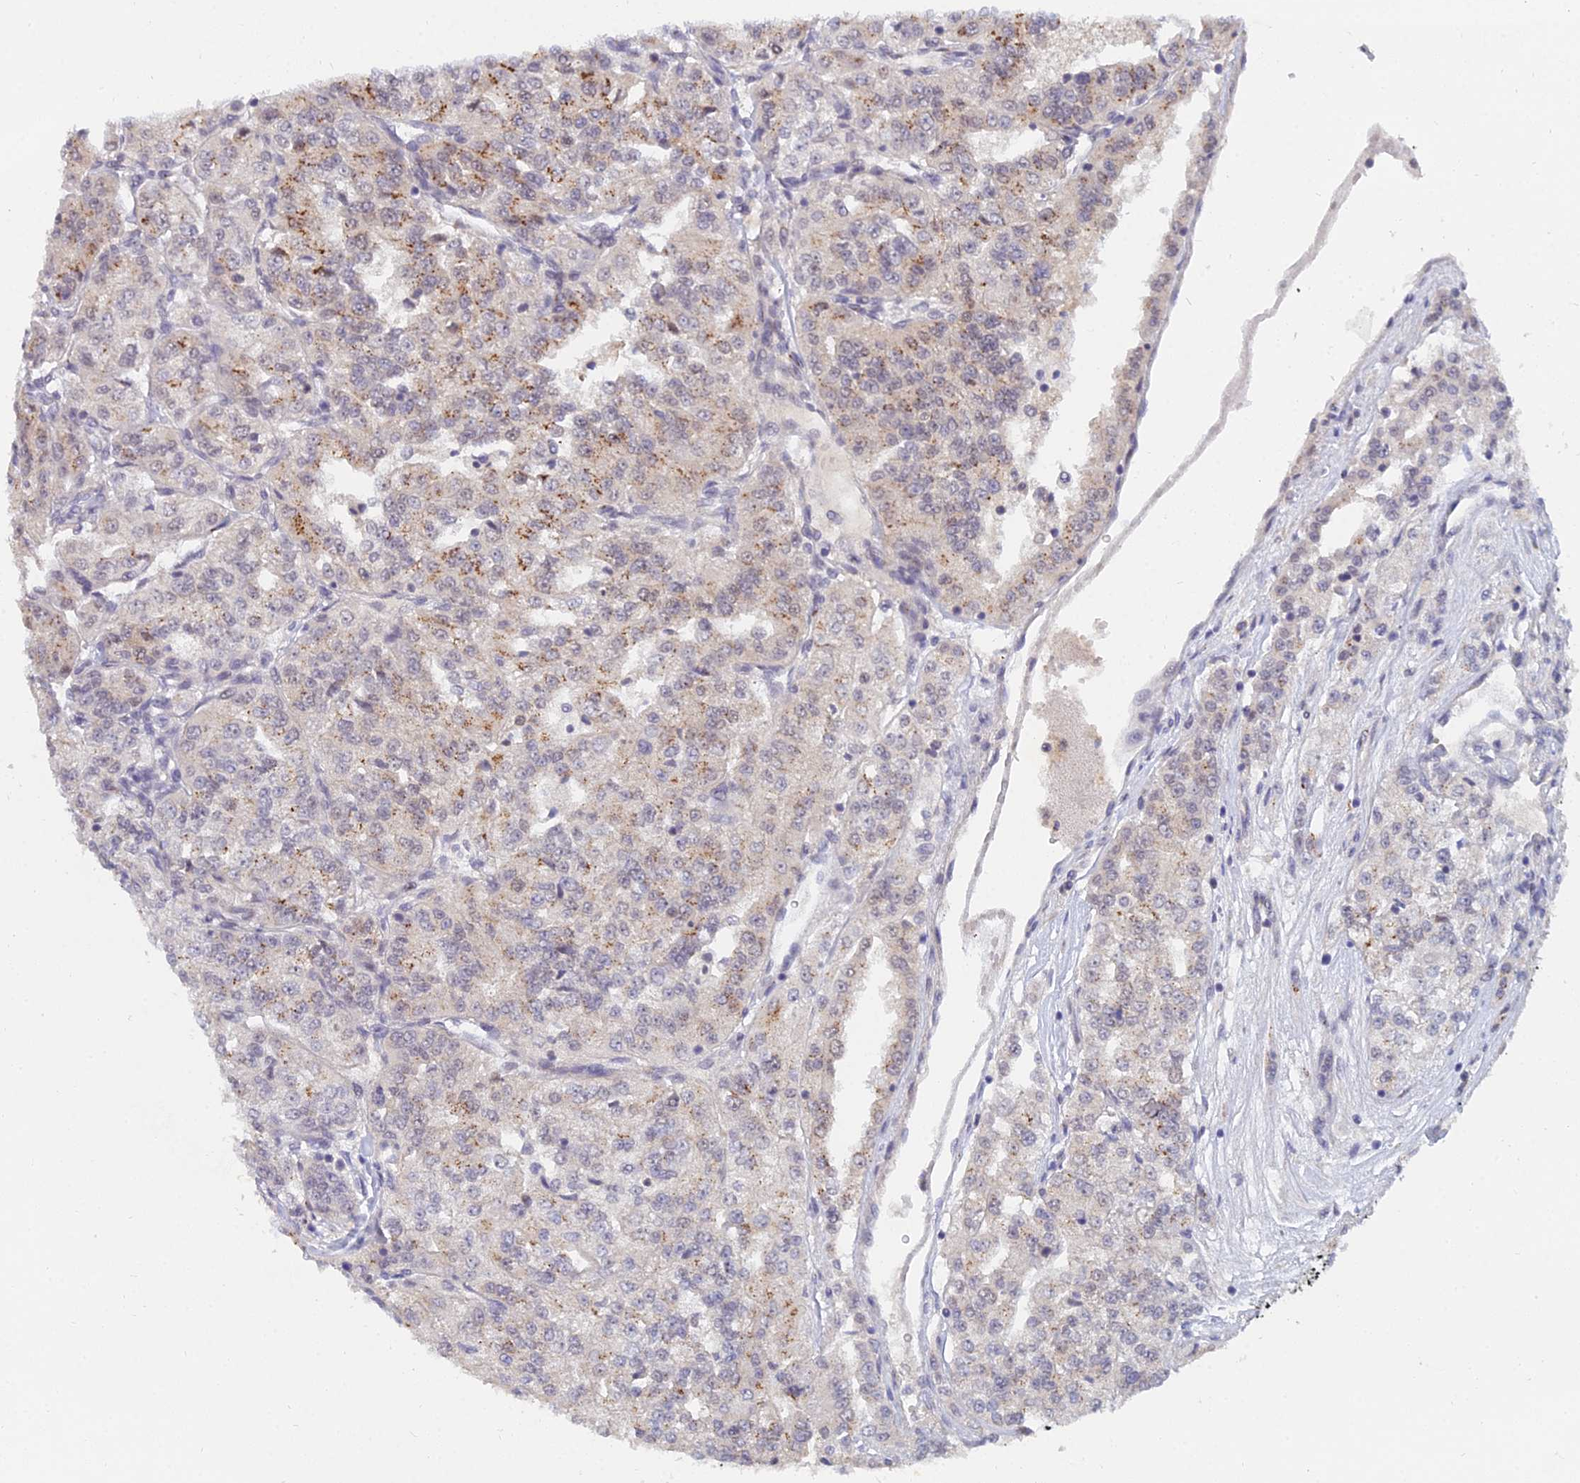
{"staining": {"intensity": "moderate", "quantity": "25%-75%", "location": "cytoplasmic/membranous"}, "tissue": "renal cancer", "cell_type": "Tumor cells", "image_type": "cancer", "snomed": [{"axis": "morphology", "description": "Adenocarcinoma, NOS"}, {"axis": "topography", "description": "Kidney"}], "caption": "Immunohistochemistry (DAB (3,3'-diaminobenzidine)) staining of renal cancer shows moderate cytoplasmic/membranous protein positivity in approximately 25%-75% of tumor cells.", "gene": "THOC3", "patient": {"sex": "female", "age": 63}}